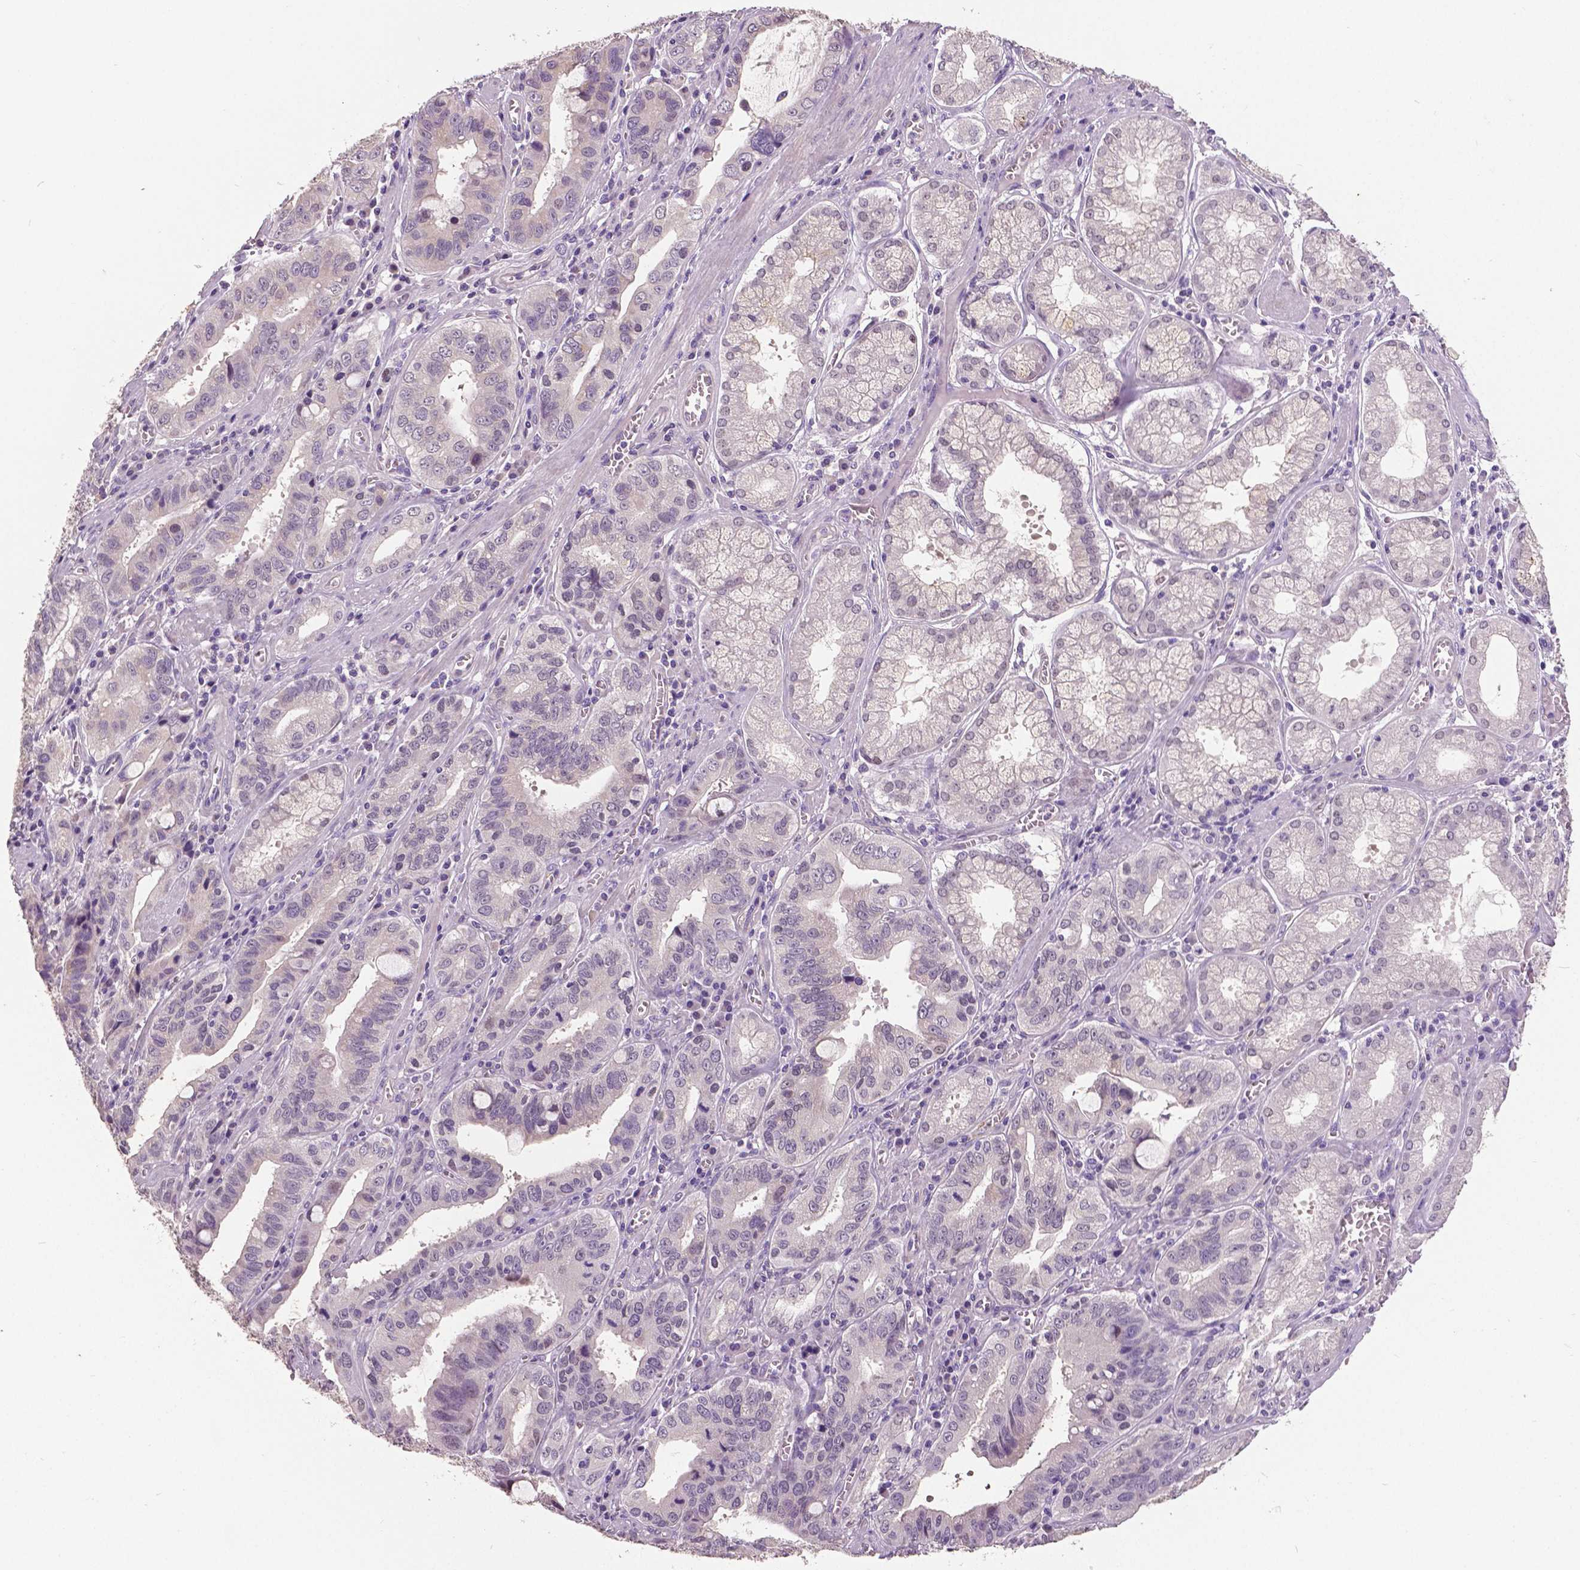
{"staining": {"intensity": "negative", "quantity": "none", "location": "none"}, "tissue": "stomach cancer", "cell_type": "Tumor cells", "image_type": "cancer", "snomed": [{"axis": "morphology", "description": "Adenocarcinoma, NOS"}, {"axis": "topography", "description": "Stomach, lower"}], "caption": "This image is of stomach adenocarcinoma stained with IHC to label a protein in brown with the nuclei are counter-stained blue. There is no positivity in tumor cells.", "gene": "FOXA1", "patient": {"sex": "female", "age": 76}}